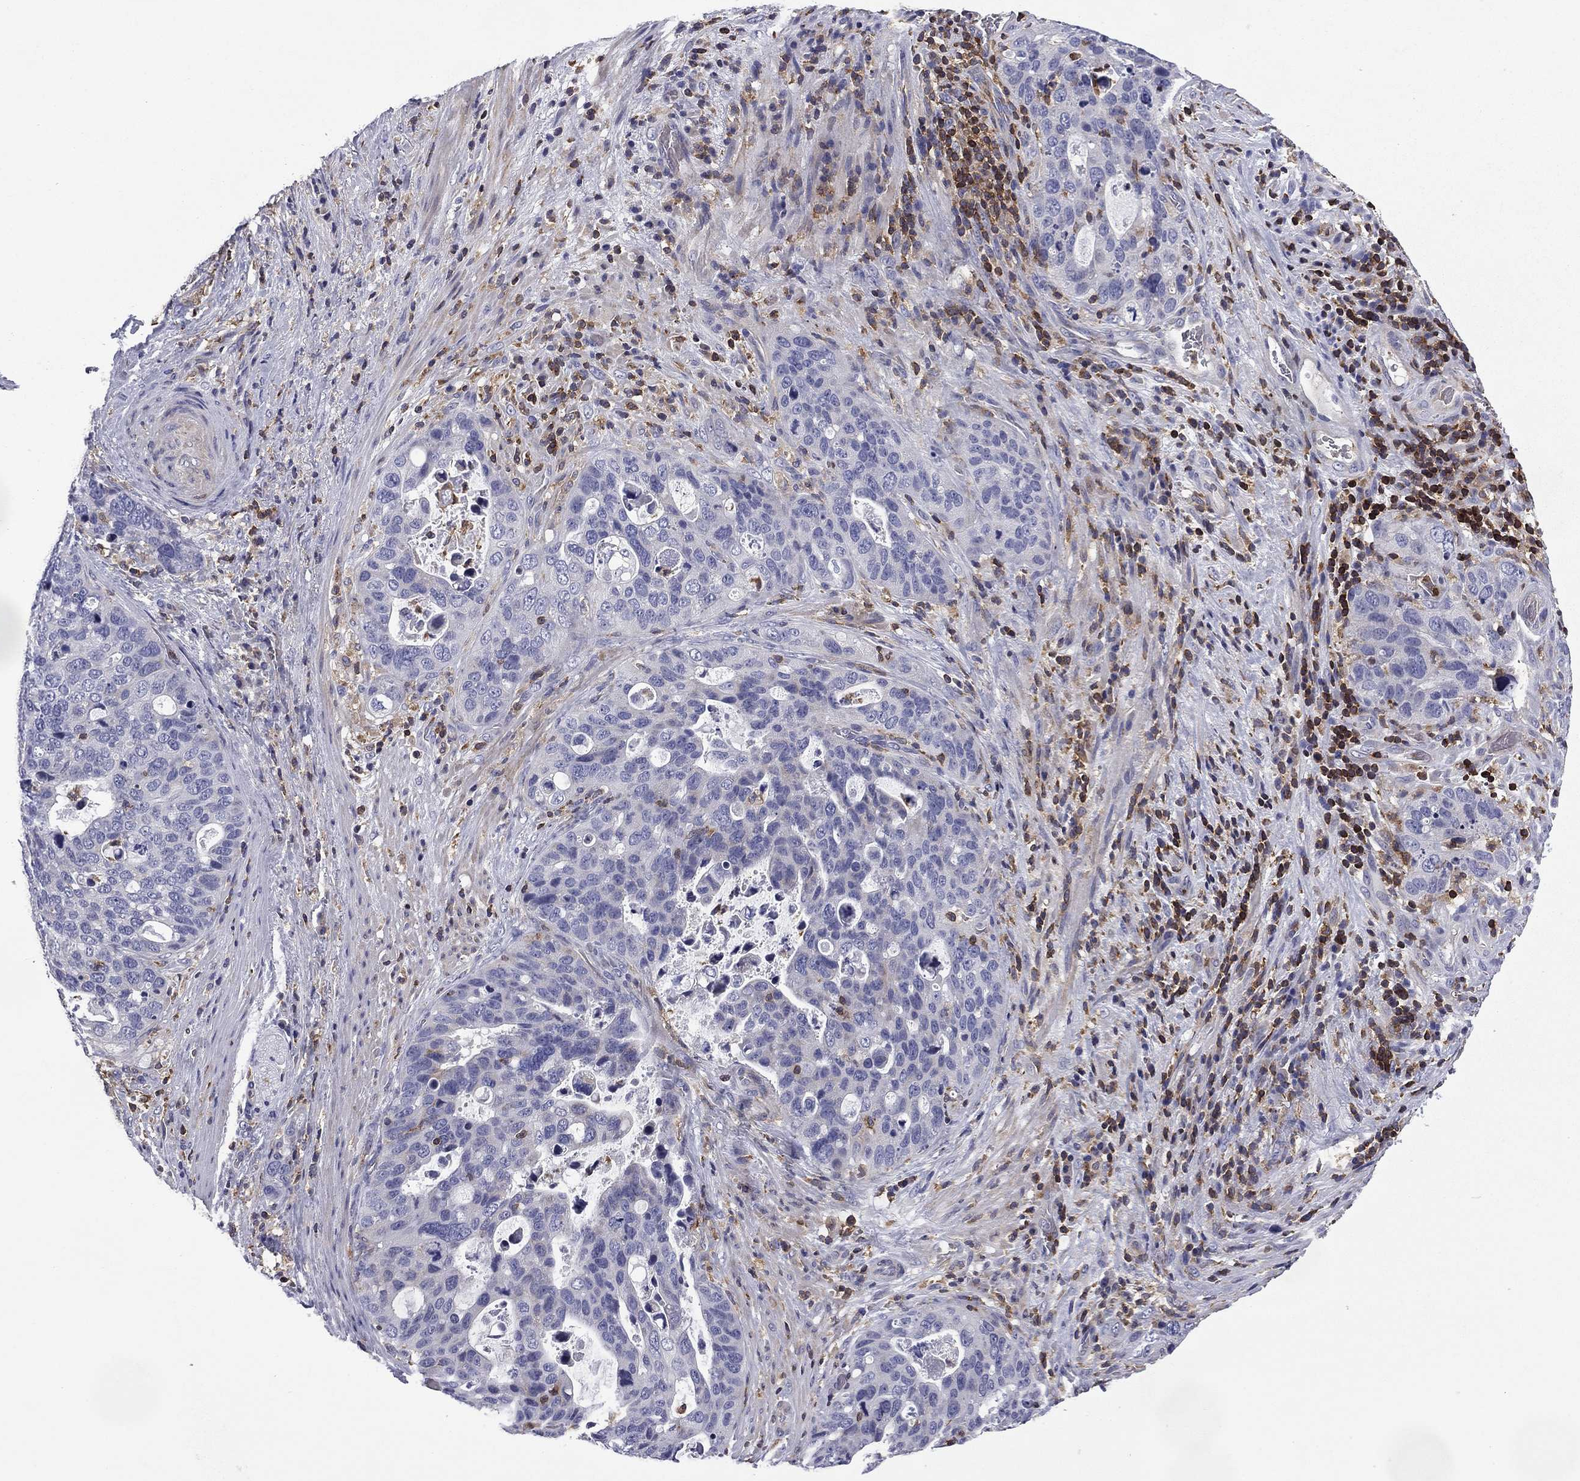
{"staining": {"intensity": "negative", "quantity": "none", "location": "none"}, "tissue": "stomach cancer", "cell_type": "Tumor cells", "image_type": "cancer", "snomed": [{"axis": "morphology", "description": "Adenocarcinoma, NOS"}, {"axis": "topography", "description": "Stomach"}], "caption": "IHC image of neoplastic tissue: human stomach adenocarcinoma stained with DAB displays no significant protein staining in tumor cells.", "gene": "ARHGAP45", "patient": {"sex": "male", "age": 54}}